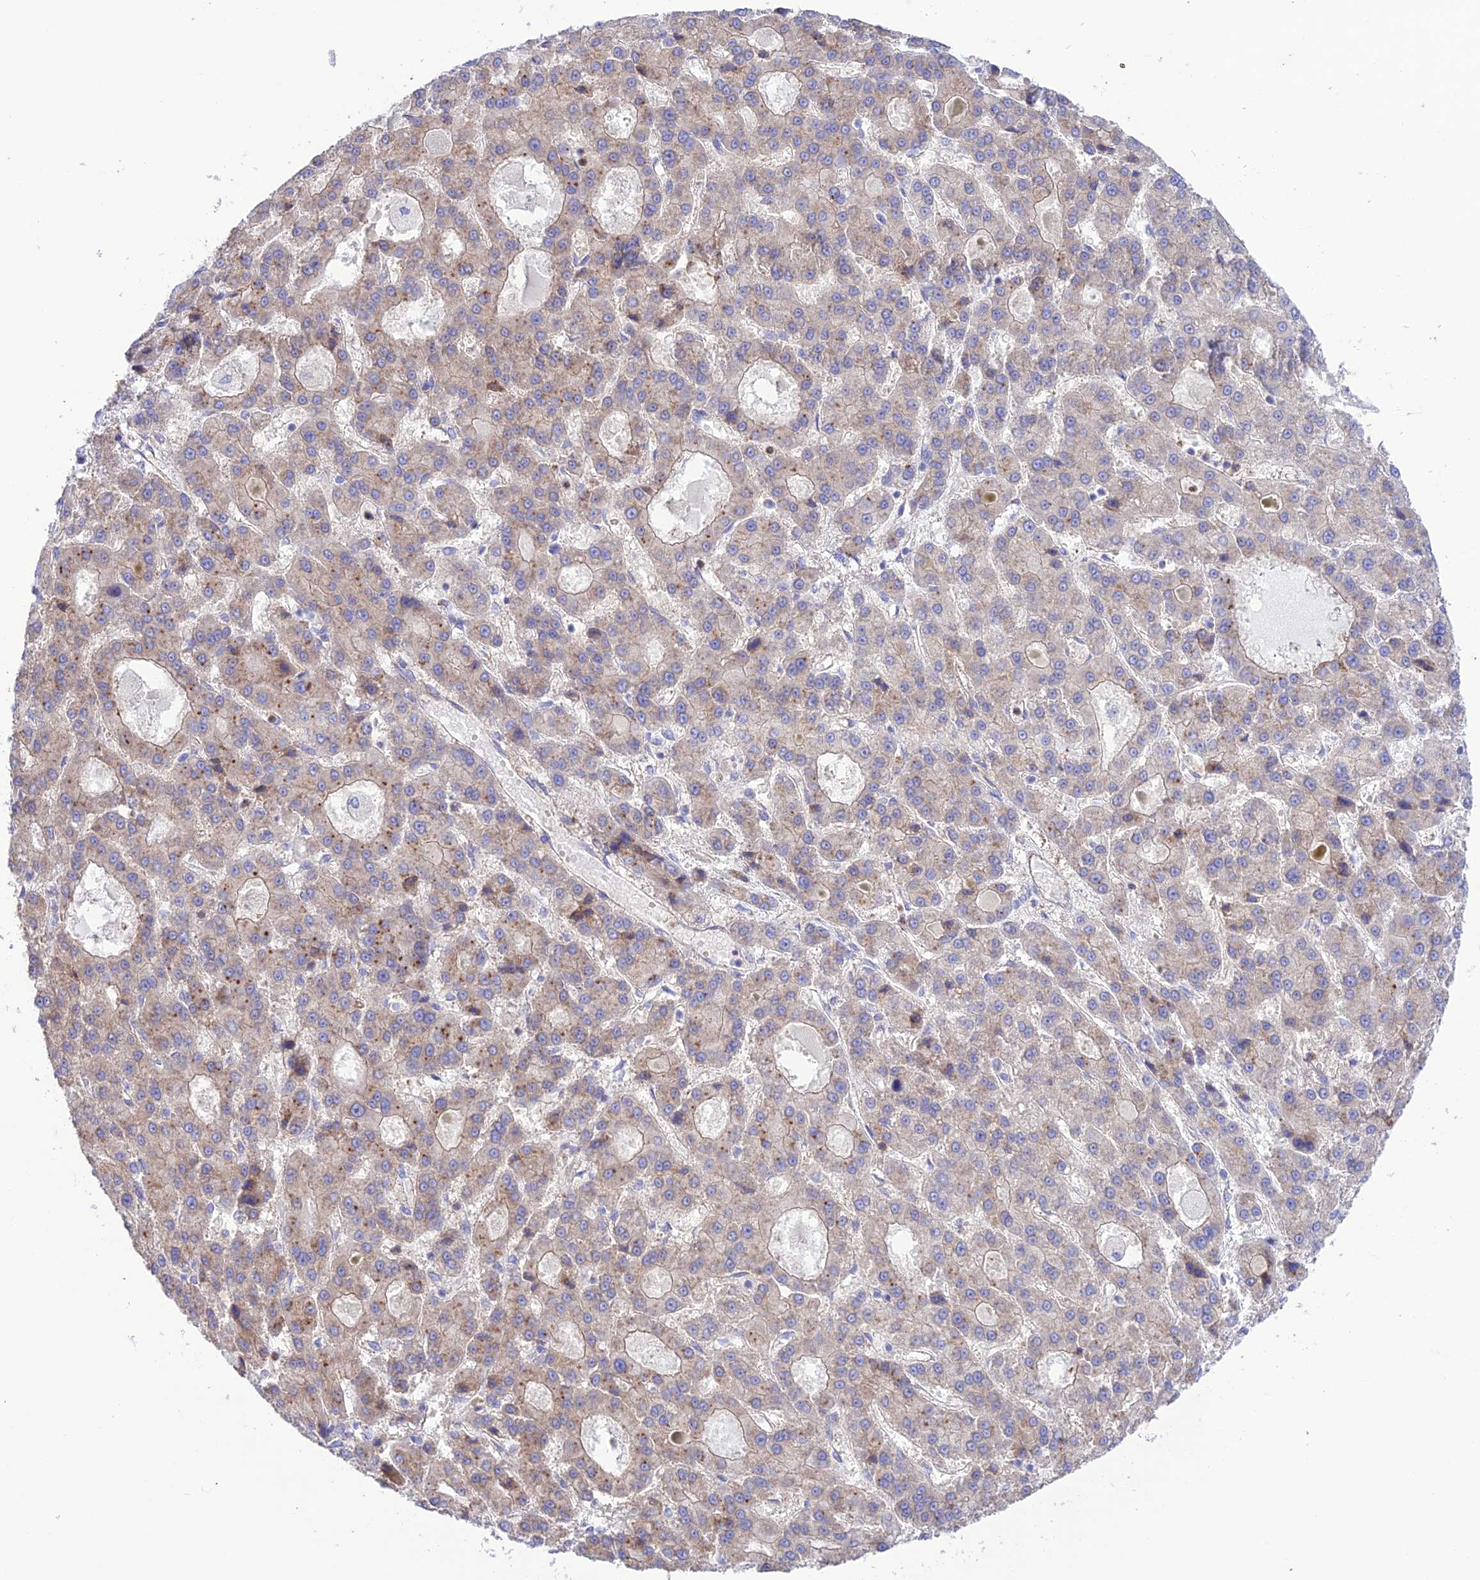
{"staining": {"intensity": "weak", "quantity": "25%-75%", "location": "cytoplasmic/membranous"}, "tissue": "liver cancer", "cell_type": "Tumor cells", "image_type": "cancer", "snomed": [{"axis": "morphology", "description": "Carcinoma, Hepatocellular, NOS"}, {"axis": "topography", "description": "Liver"}], "caption": "Immunohistochemistry (IHC) of liver hepatocellular carcinoma reveals low levels of weak cytoplasmic/membranous positivity in about 25%-75% of tumor cells.", "gene": "CHSY3", "patient": {"sex": "male", "age": 70}}